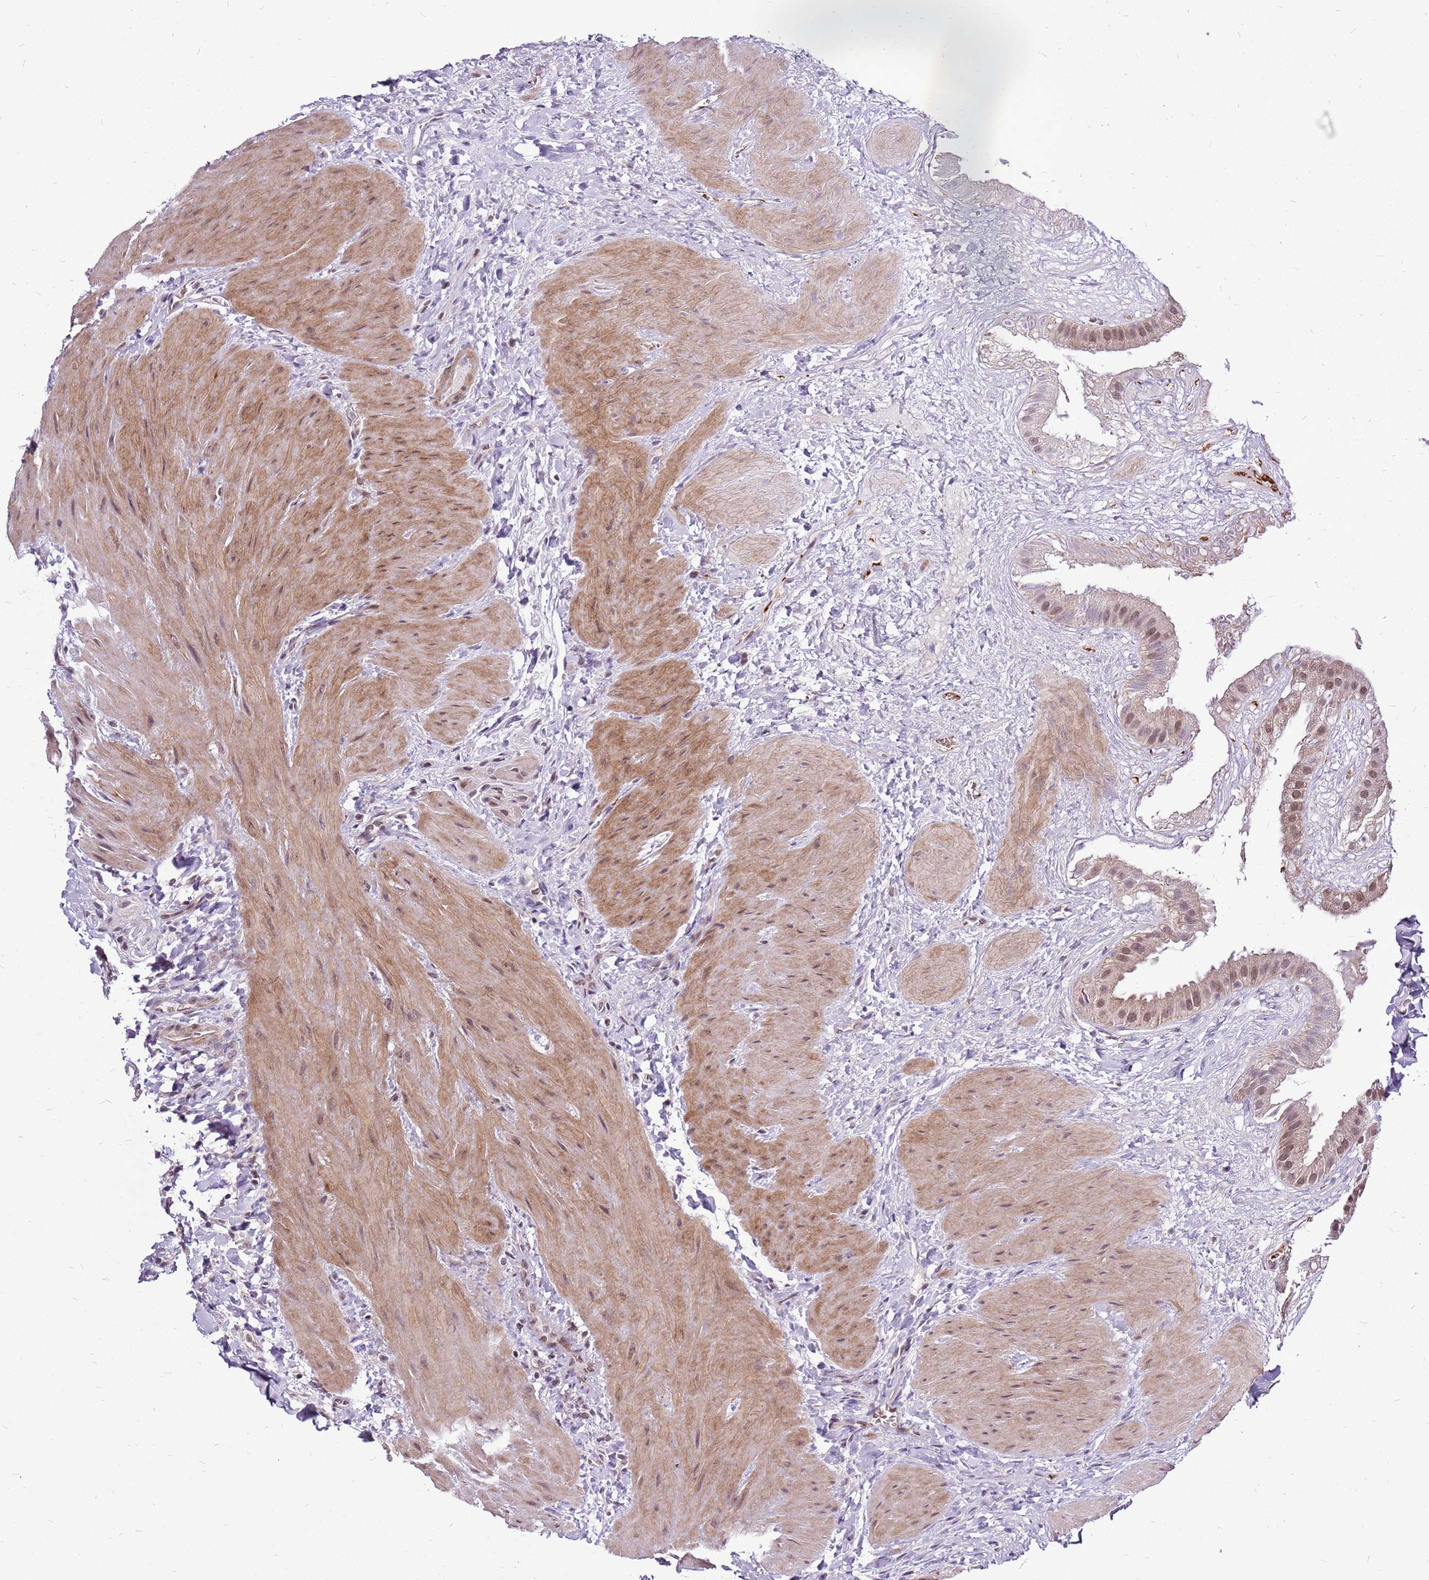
{"staining": {"intensity": "moderate", "quantity": "25%-75%", "location": "nuclear"}, "tissue": "gallbladder", "cell_type": "Glandular cells", "image_type": "normal", "snomed": [{"axis": "morphology", "description": "Normal tissue, NOS"}, {"axis": "topography", "description": "Gallbladder"}], "caption": "The image reveals staining of unremarkable gallbladder, revealing moderate nuclear protein expression (brown color) within glandular cells.", "gene": "CCDC166", "patient": {"sex": "male", "age": 55}}